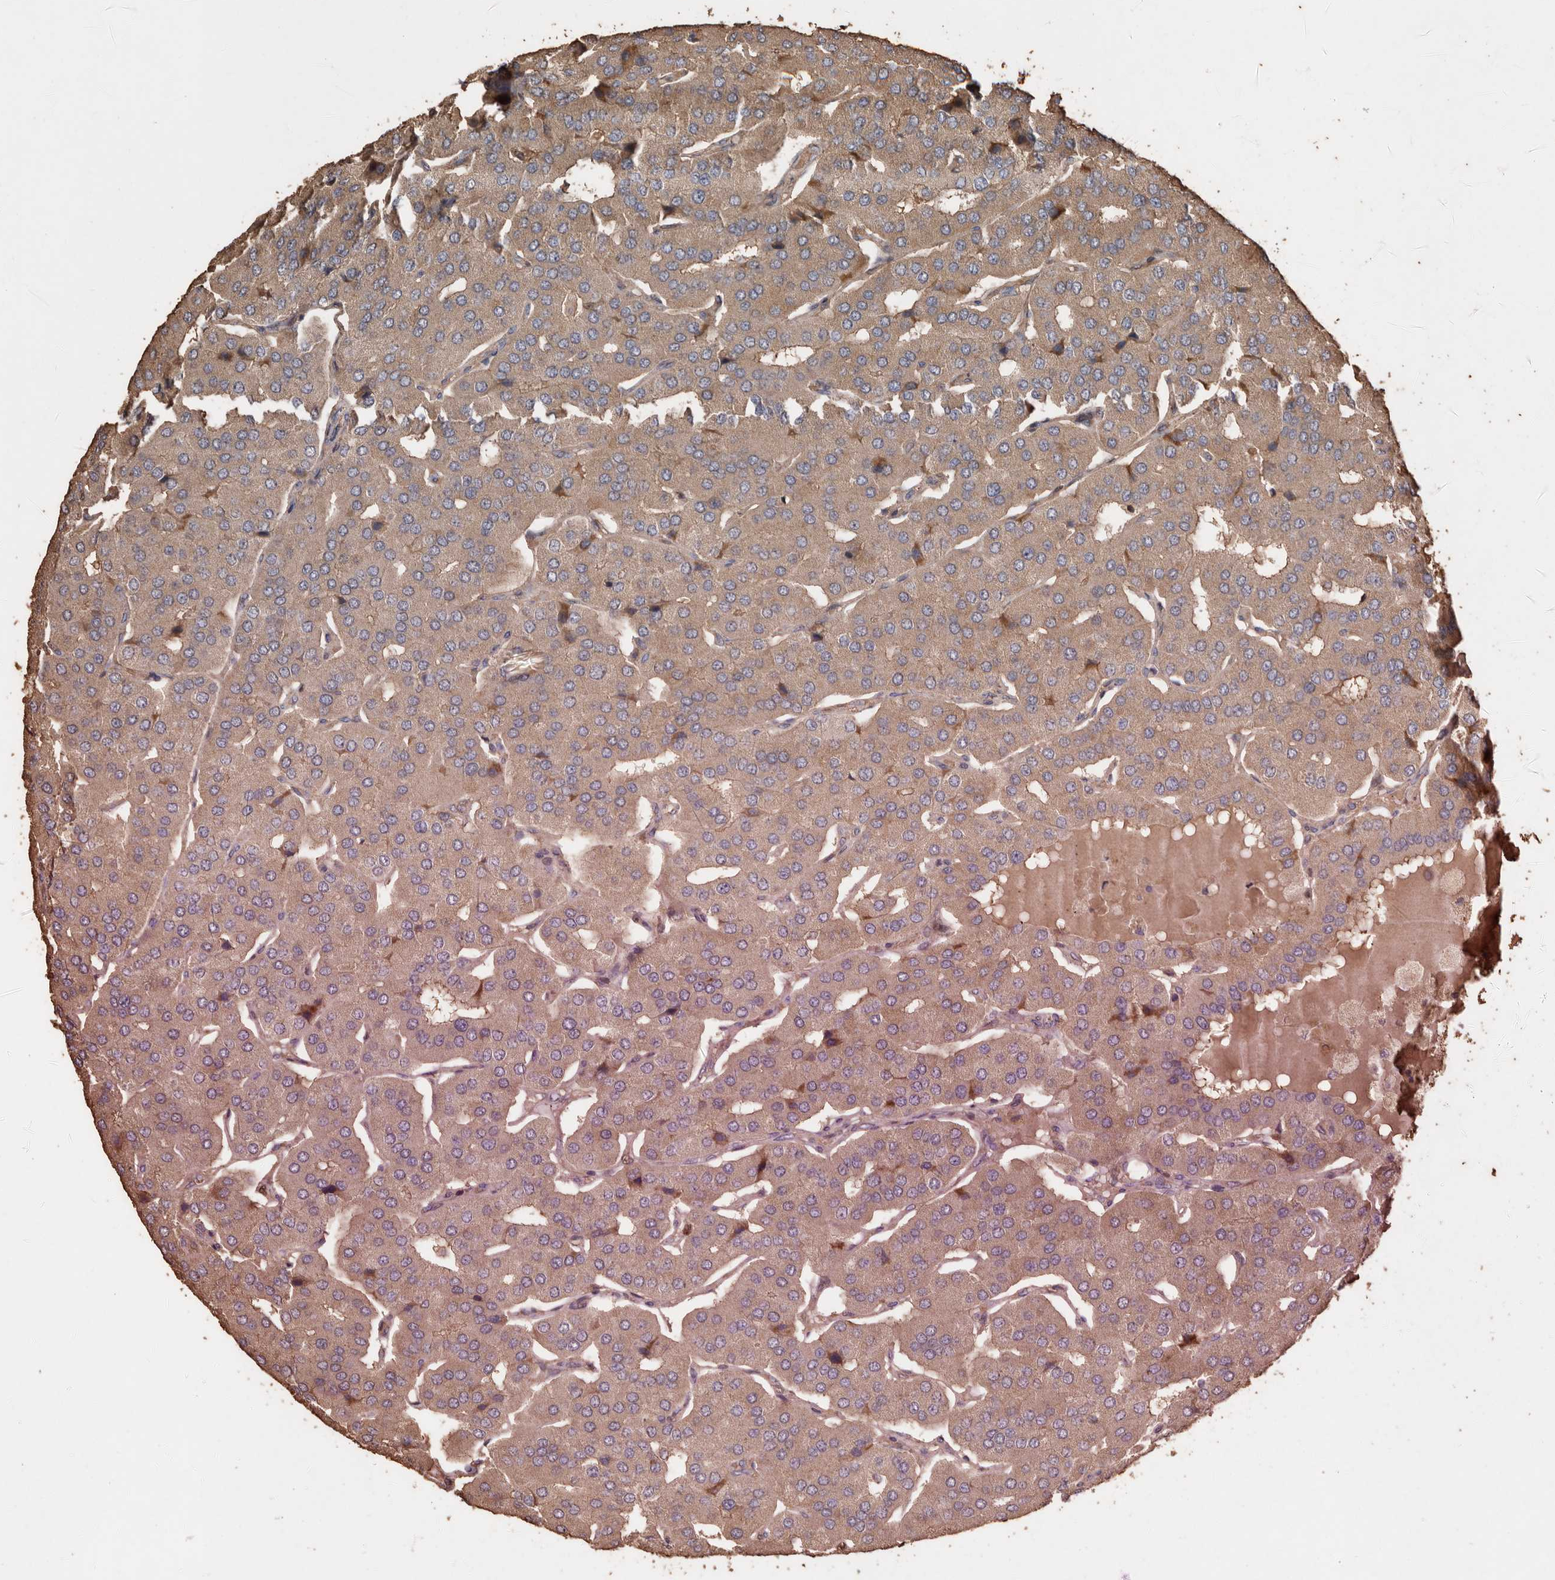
{"staining": {"intensity": "moderate", "quantity": ">75%", "location": "cytoplasmic/membranous"}, "tissue": "parathyroid gland", "cell_type": "Glandular cells", "image_type": "normal", "snomed": [{"axis": "morphology", "description": "Normal tissue, NOS"}, {"axis": "morphology", "description": "Adenoma, NOS"}, {"axis": "topography", "description": "Parathyroid gland"}], "caption": "Normal parathyroid gland reveals moderate cytoplasmic/membranous positivity in approximately >75% of glandular cells, visualized by immunohistochemistry.", "gene": "RANBP17", "patient": {"sex": "female", "age": 86}}